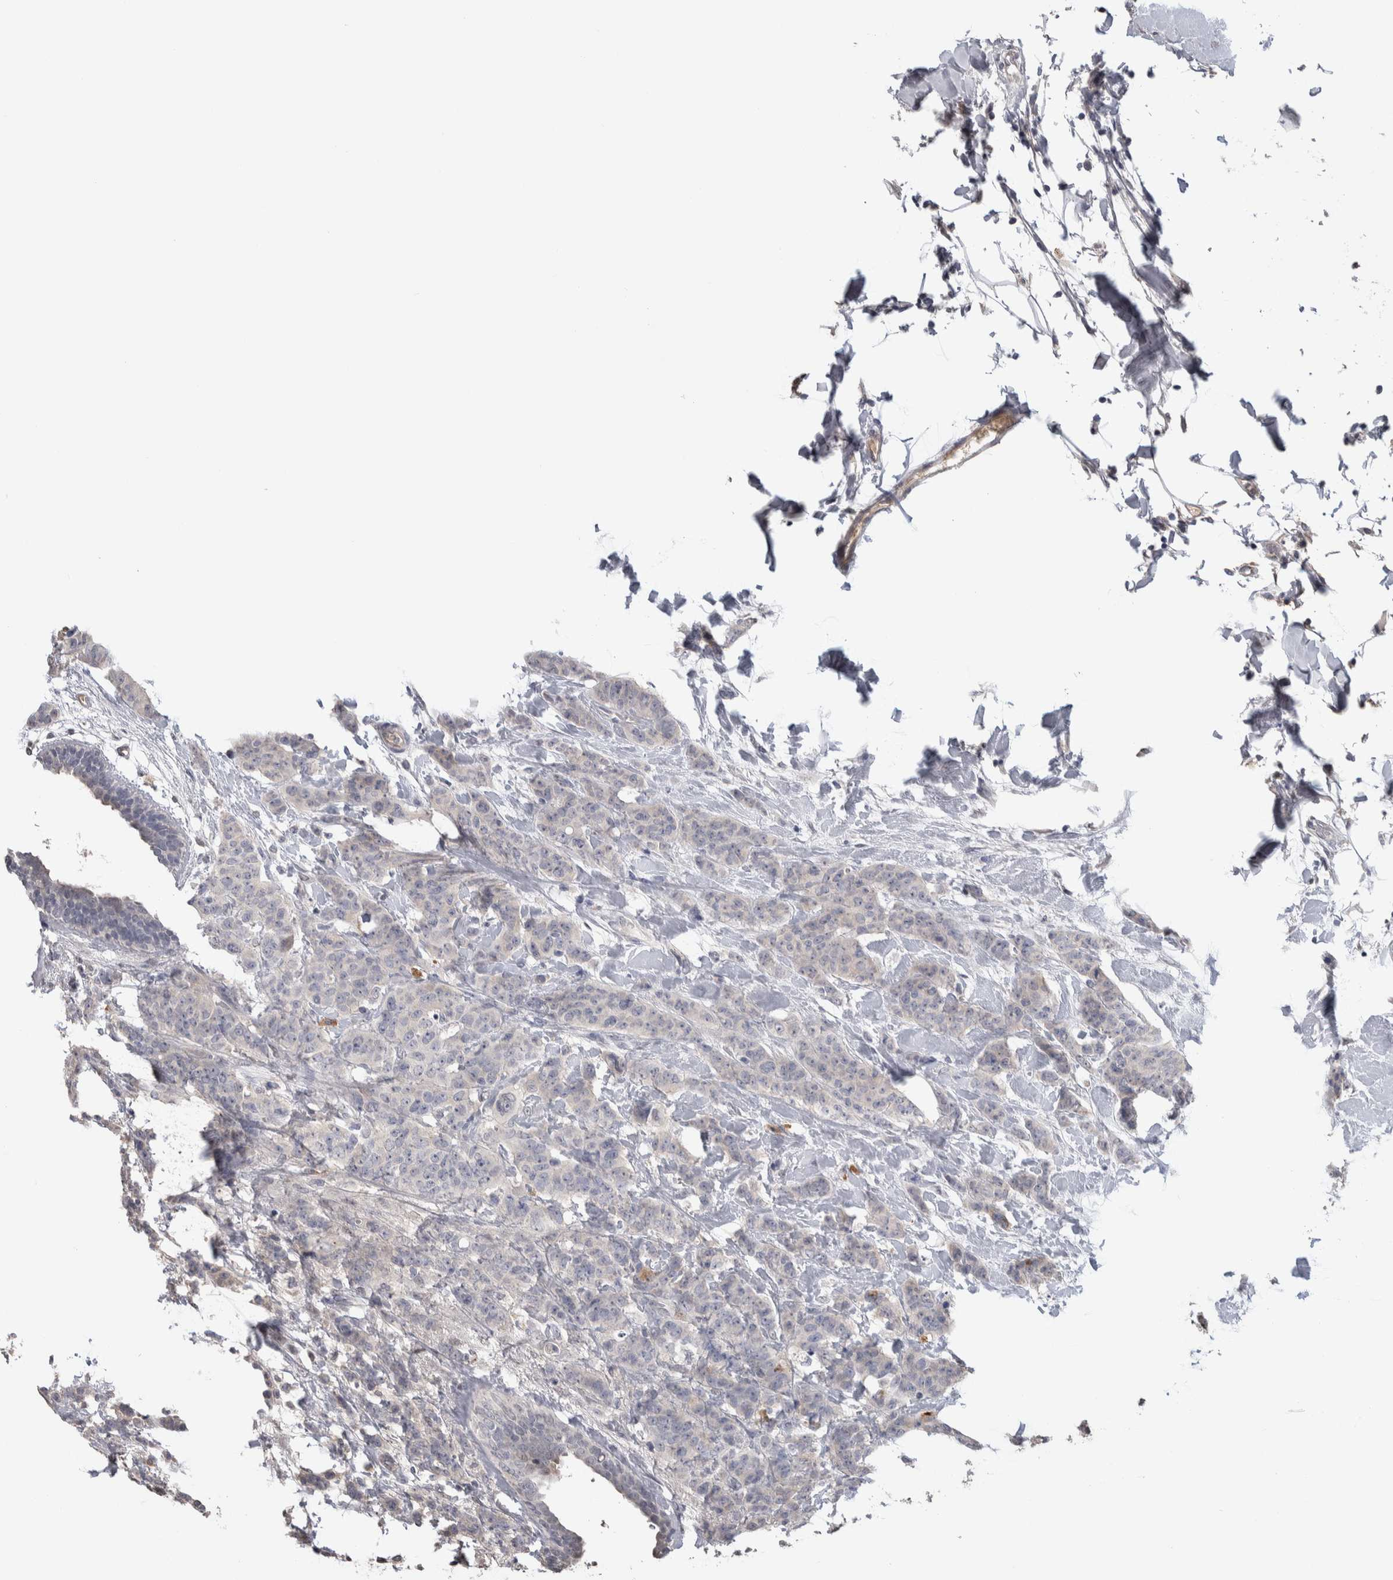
{"staining": {"intensity": "negative", "quantity": "none", "location": "none"}, "tissue": "breast cancer", "cell_type": "Tumor cells", "image_type": "cancer", "snomed": [{"axis": "morphology", "description": "Normal tissue, NOS"}, {"axis": "morphology", "description": "Duct carcinoma"}, {"axis": "topography", "description": "Breast"}], "caption": "Image shows no significant protein staining in tumor cells of breast cancer (invasive ductal carcinoma).", "gene": "TMEM102", "patient": {"sex": "female", "age": 40}}